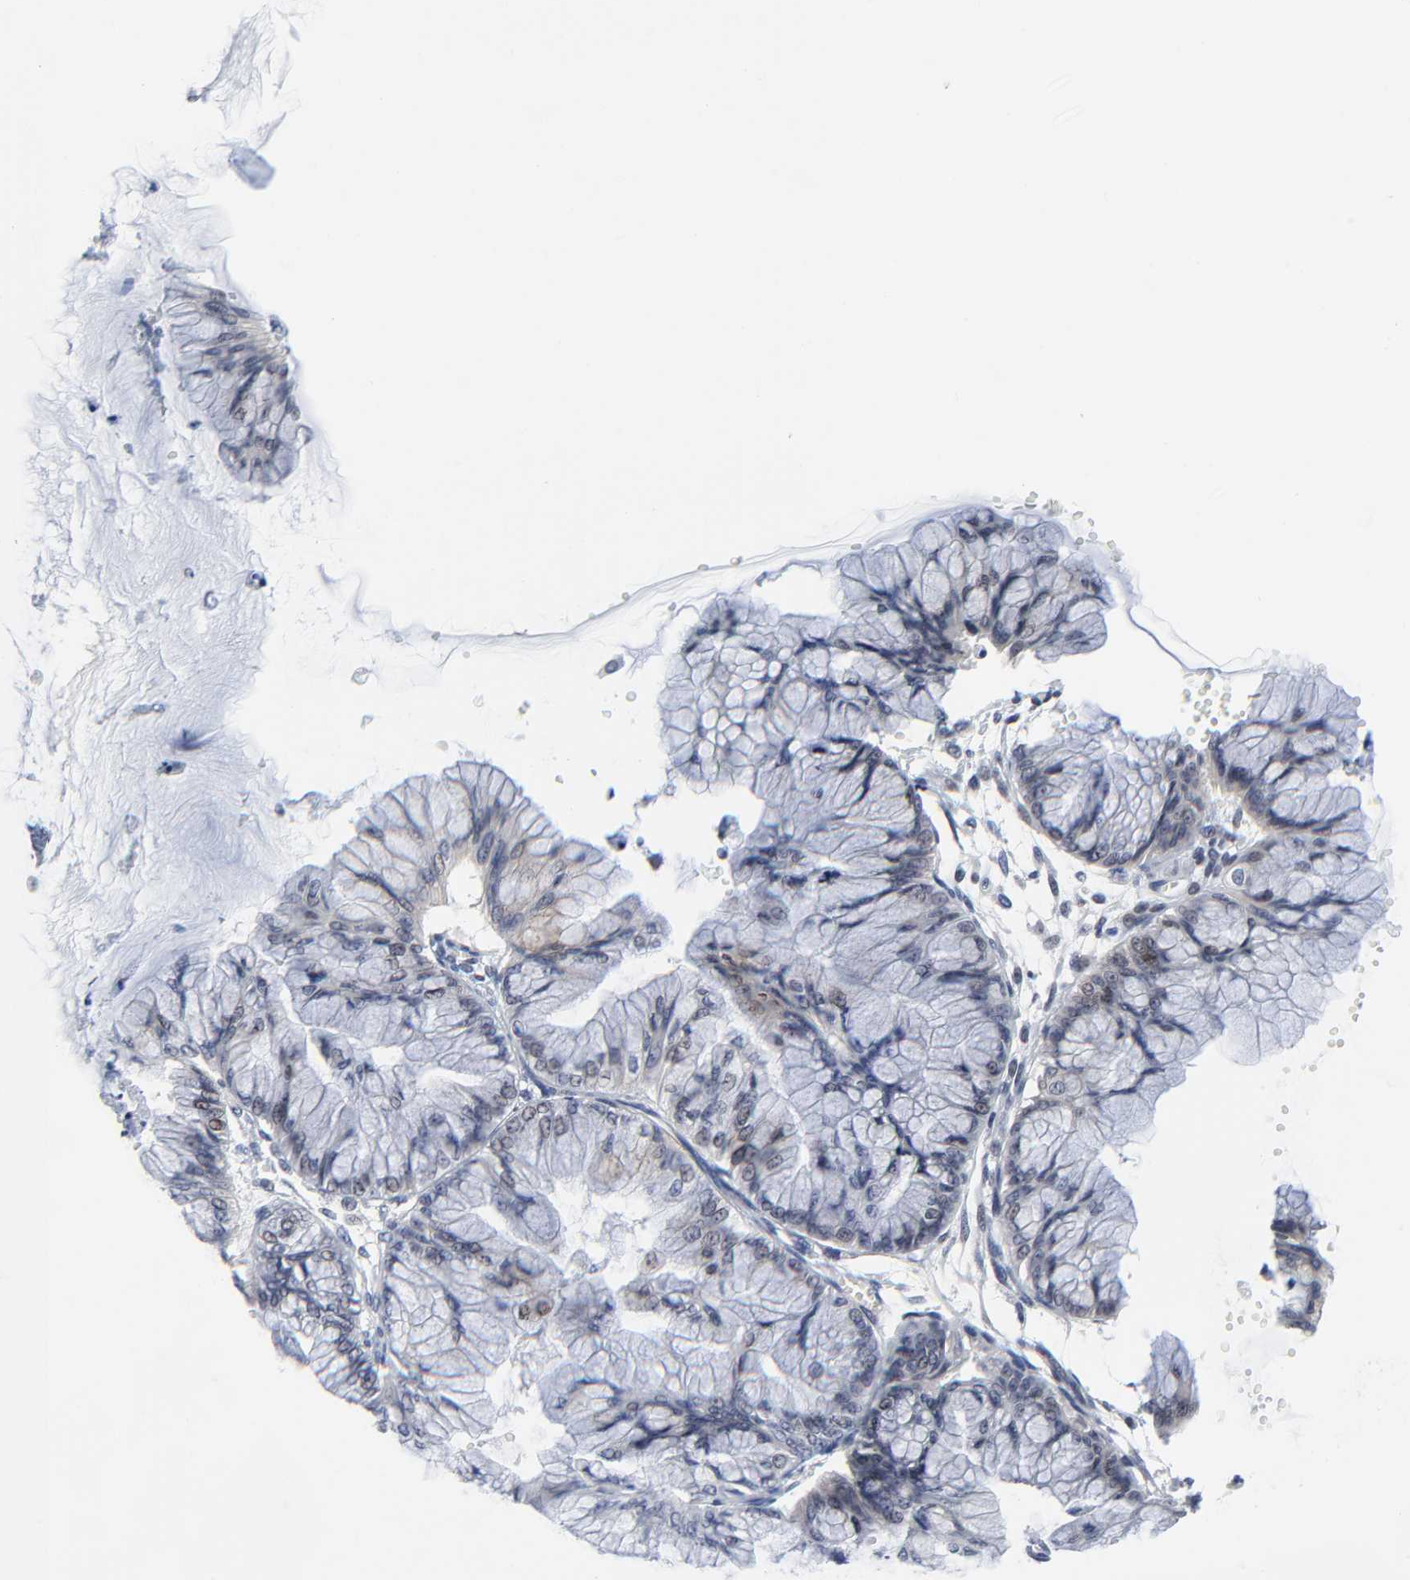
{"staining": {"intensity": "weak", "quantity": "25%-75%", "location": "nuclear"}, "tissue": "ovarian cancer", "cell_type": "Tumor cells", "image_type": "cancer", "snomed": [{"axis": "morphology", "description": "Cystadenocarcinoma, mucinous, NOS"}, {"axis": "topography", "description": "Ovary"}], "caption": "Protein analysis of ovarian cancer tissue displays weak nuclear staining in approximately 25%-75% of tumor cells.", "gene": "ZNF589", "patient": {"sex": "female", "age": 63}}